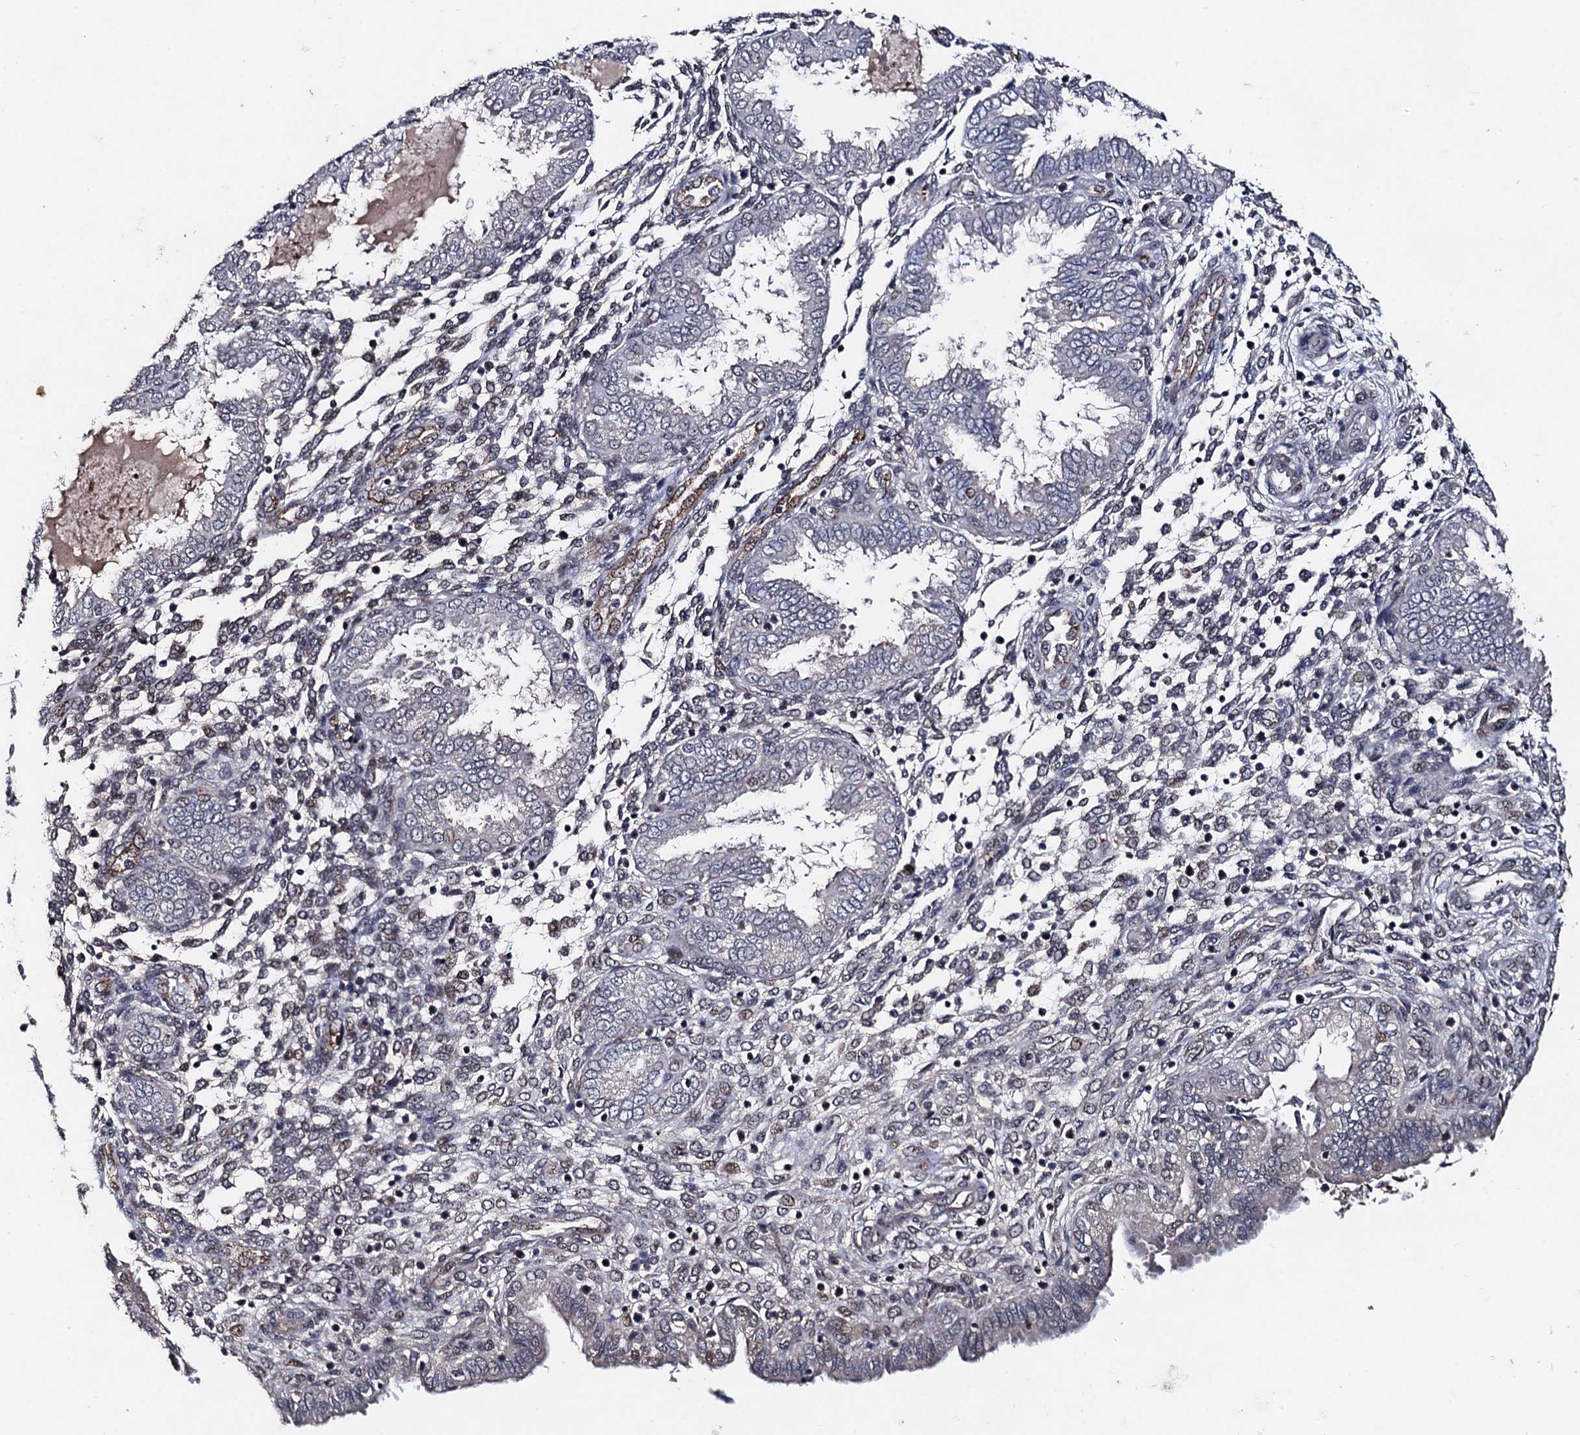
{"staining": {"intensity": "moderate", "quantity": "<25%", "location": "nuclear"}, "tissue": "endometrium", "cell_type": "Cells in endometrial stroma", "image_type": "normal", "snomed": [{"axis": "morphology", "description": "Normal tissue, NOS"}, {"axis": "topography", "description": "Endometrium"}], "caption": "Benign endometrium reveals moderate nuclear staining in about <25% of cells in endometrial stroma, visualized by immunohistochemistry.", "gene": "PPTC7", "patient": {"sex": "female", "age": 33}}